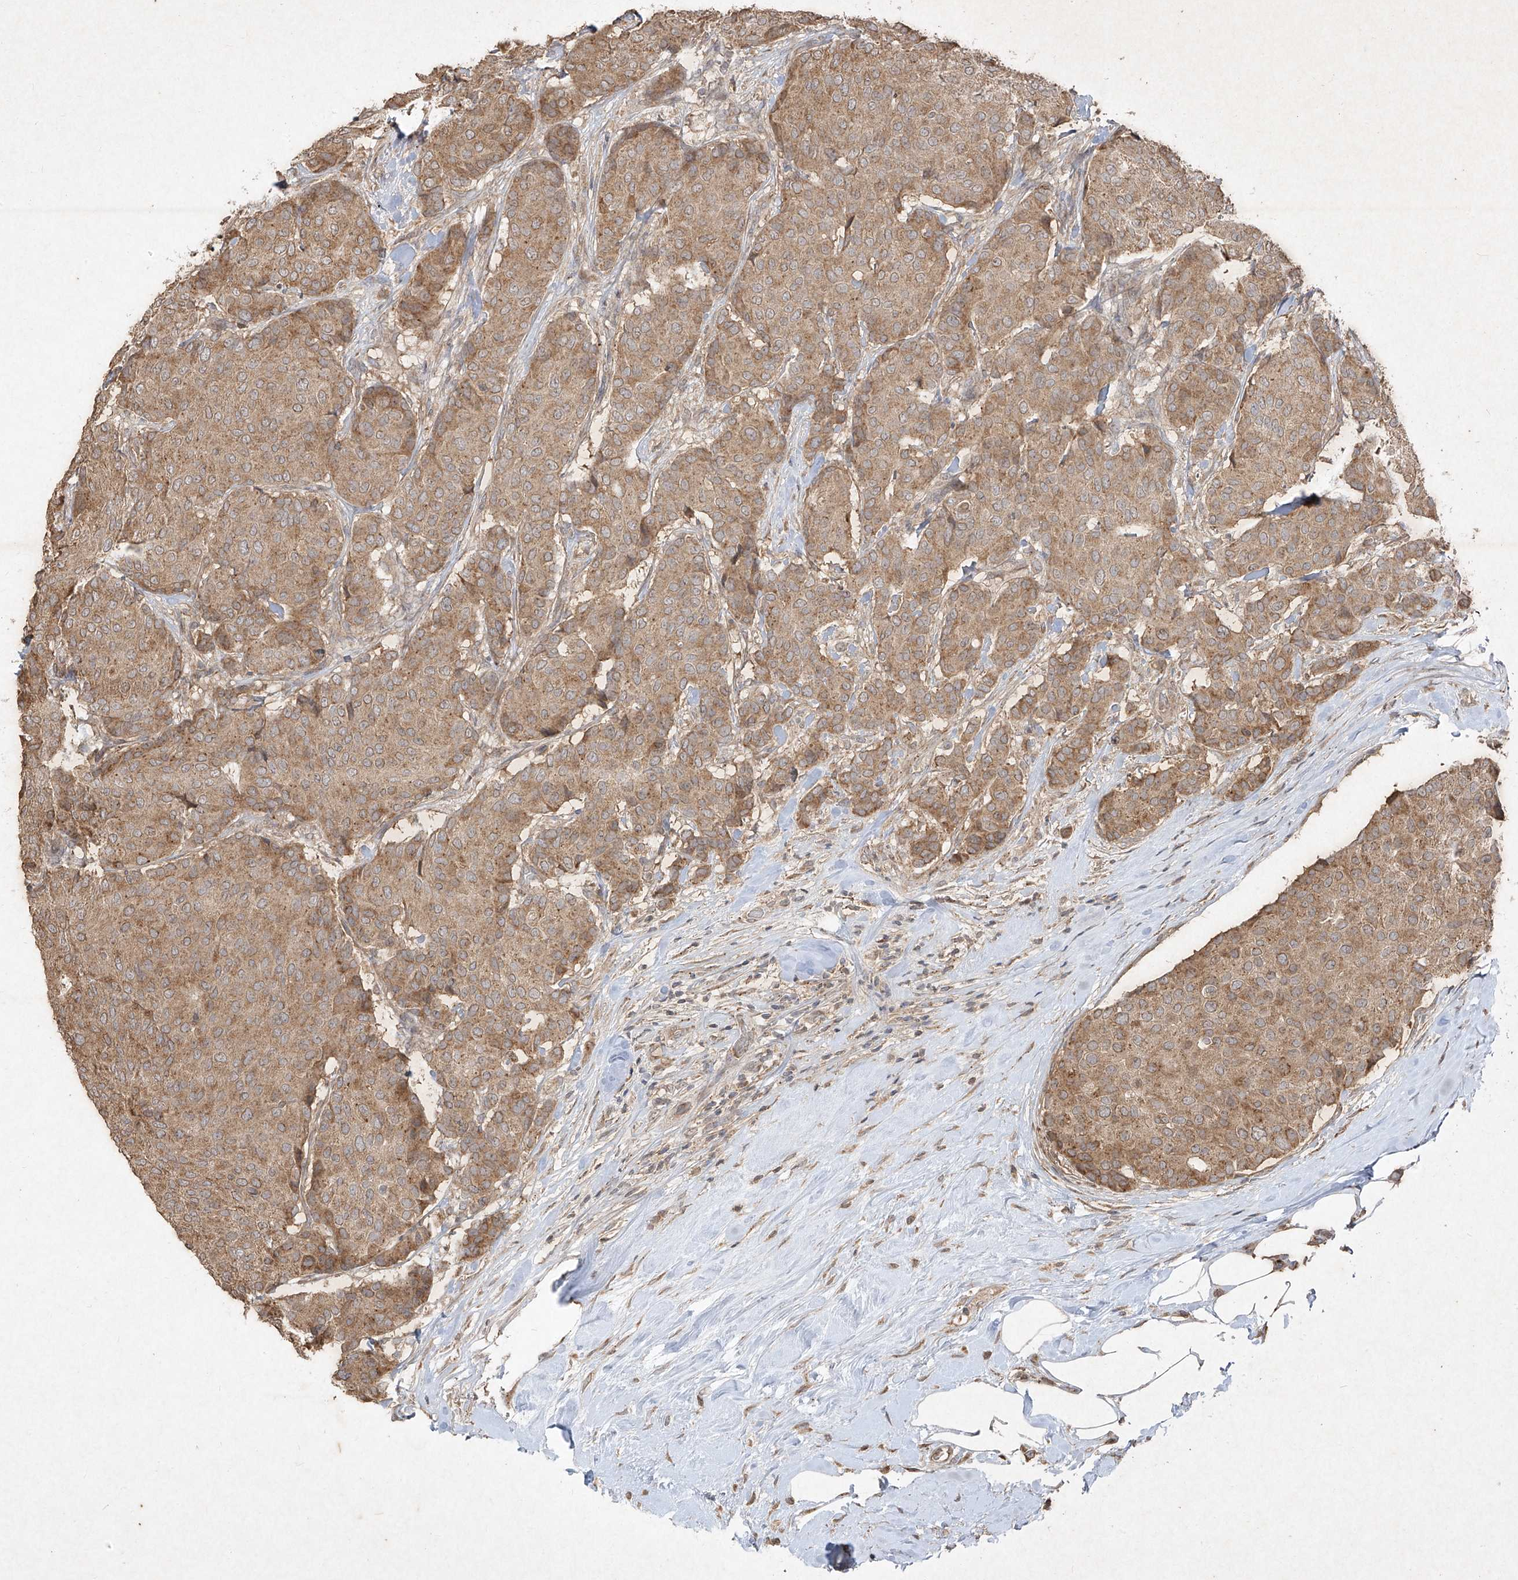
{"staining": {"intensity": "moderate", "quantity": ">75%", "location": "cytoplasmic/membranous"}, "tissue": "breast cancer", "cell_type": "Tumor cells", "image_type": "cancer", "snomed": [{"axis": "morphology", "description": "Duct carcinoma"}, {"axis": "topography", "description": "Breast"}], "caption": "Human breast infiltrating ductal carcinoma stained for a protein (brown) reveals moderate cytoplasmic/membranous positive expression in about >75% of tumor cells.", "gene": "ABCD3", "patient": {"sex": "female", "age": 75}}